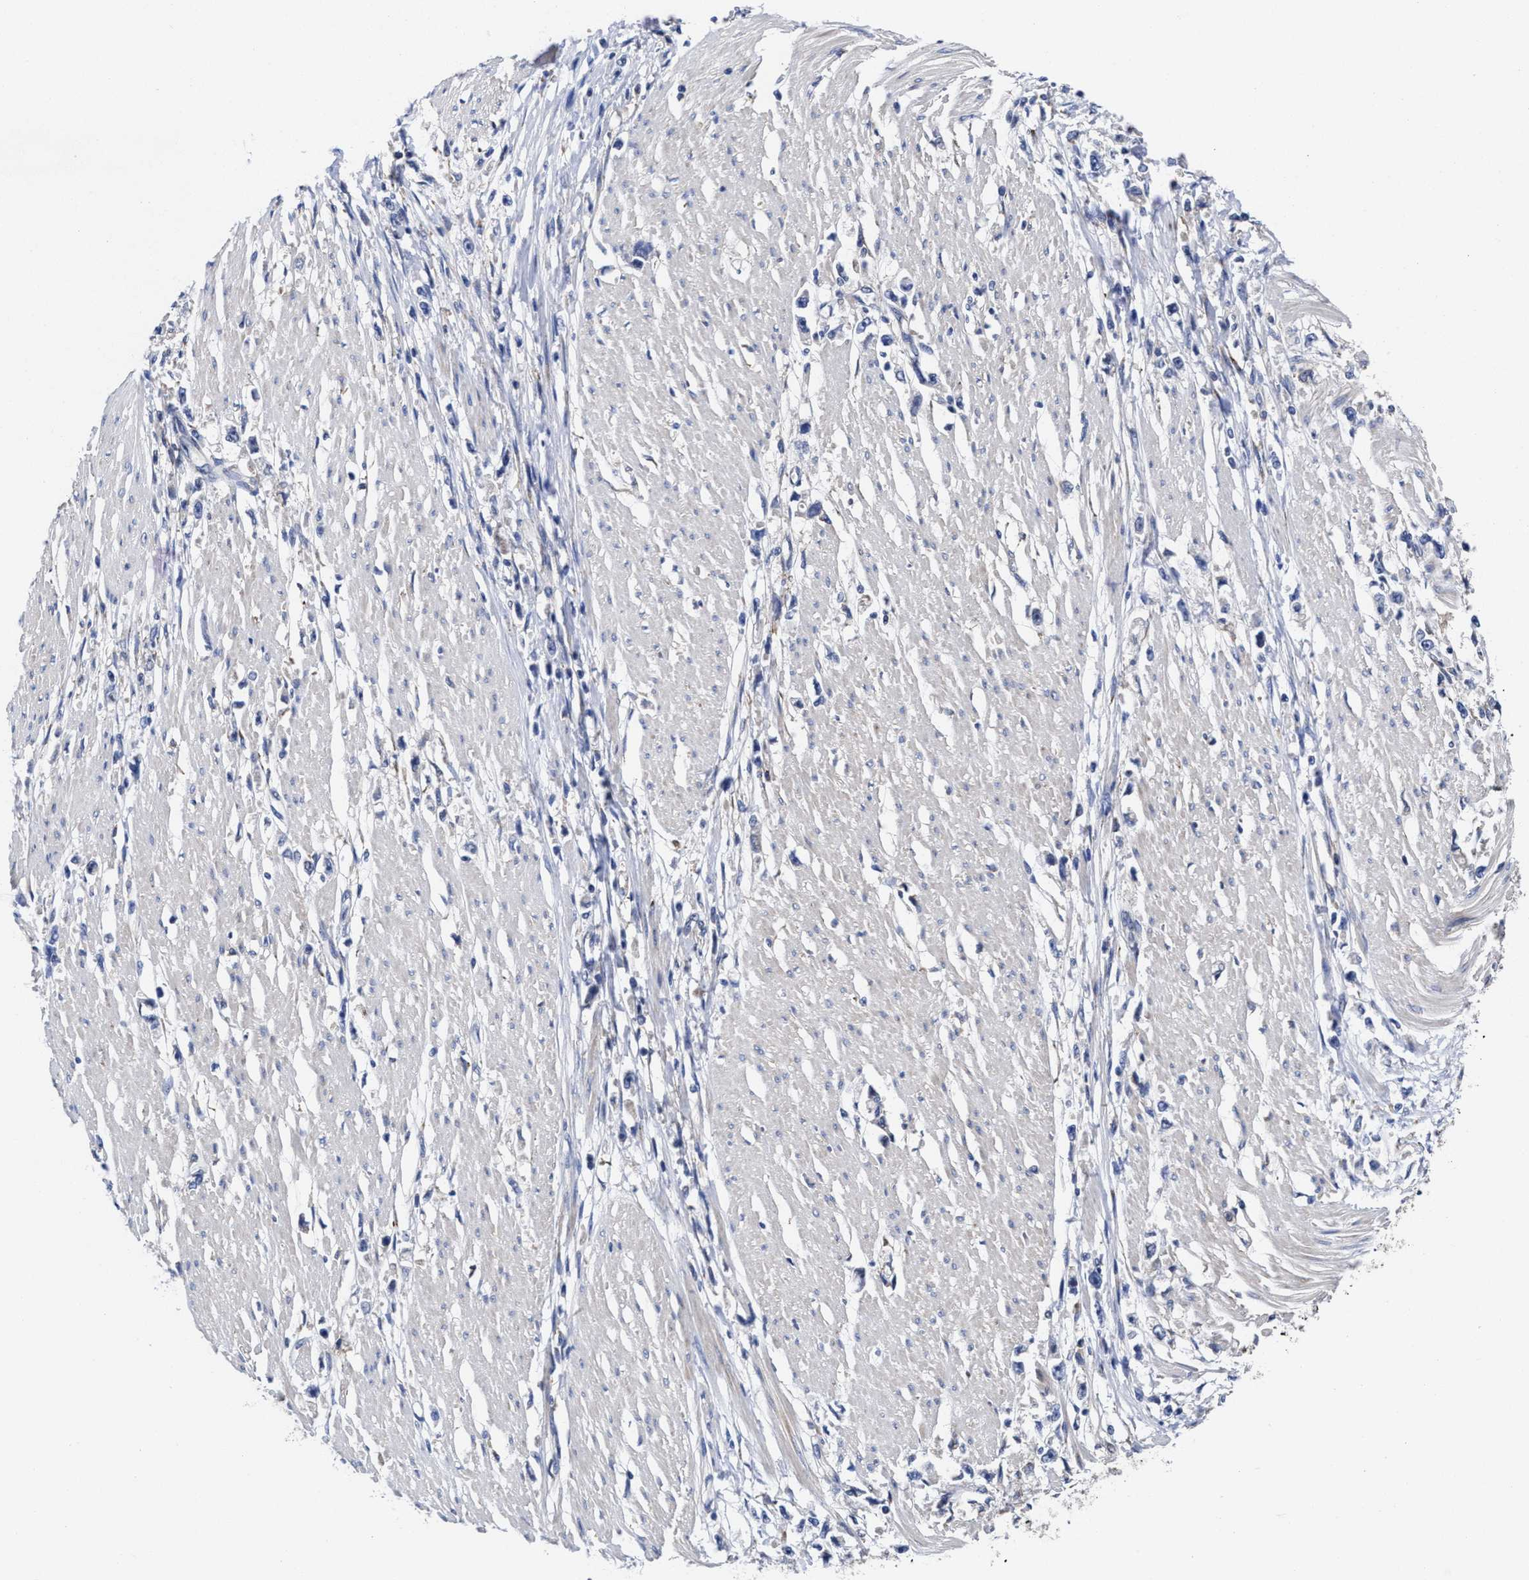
{"staining": {"intensity": "negative", "quantity": "none", "location": "none"}, "tissue": "stomach cancer", "cell_type": "Tumor cells", "image_type": "cancer", "snomed": [{"axis": "morphology", "description": "Adenocarcinoma, NOS"}, {"axis": "topography", "description": "Stomach"}], "caption": "This histopathology image is of stomach cancer (adenocarcinoma) stained with IHC to label a protein in brown with the nuclei are counter-stained blue. There is no positivity in tumor cells.", "gene": "TXNDC17", "patient": {"sex": "female", "age": 59}}